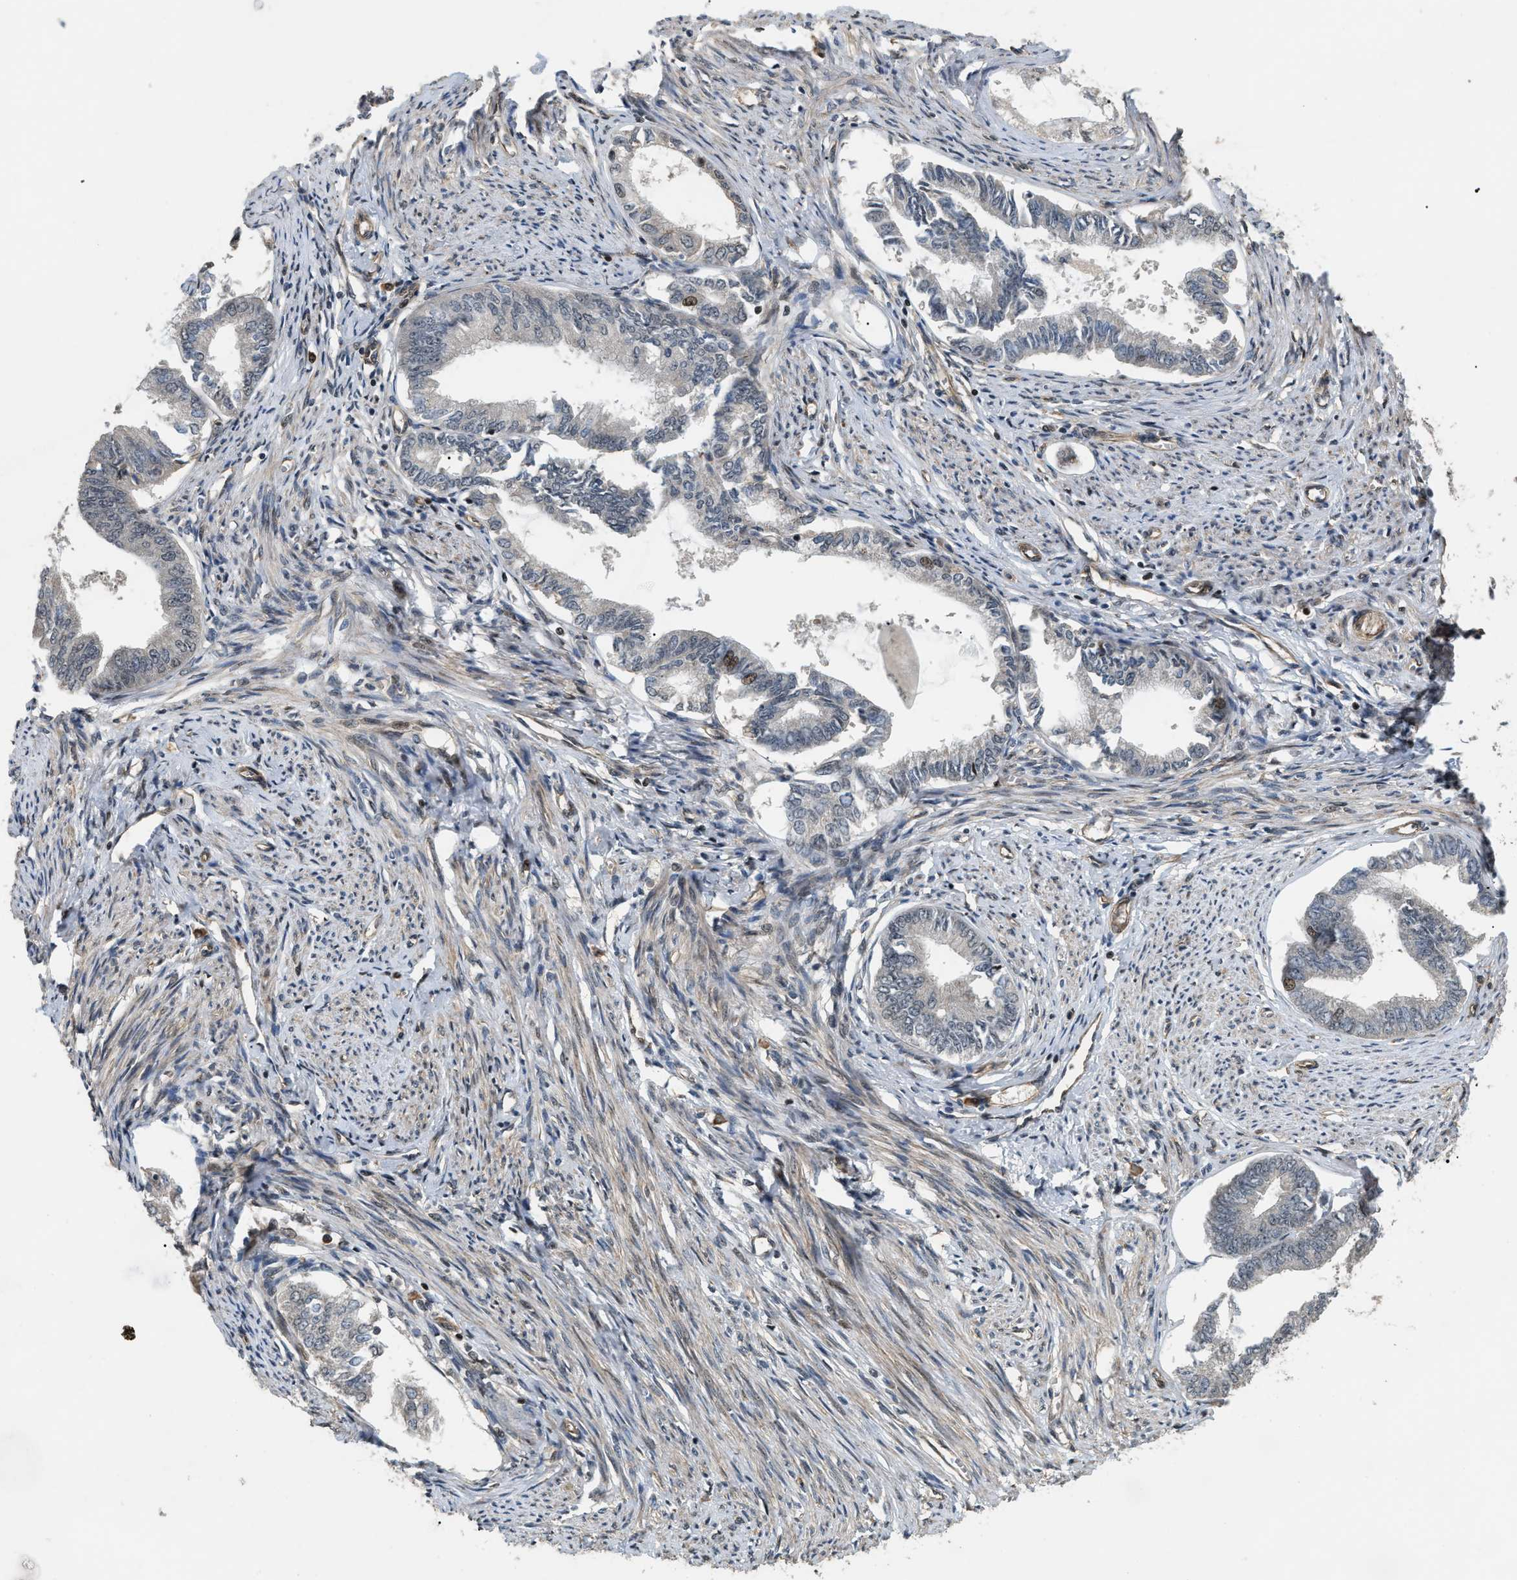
{"staining": {"intensity": "moderate", "quantity": "<25%", "location": "nuclear"}, "tissue": "endometrial cancer", "cell_type": "Tumor cells", "image_type": "cancer", "snomed": [{"axis": "morphology", "description": "Adenocarcinoma, NOS"}, {"axis": "topography", "description": "Endometrium"}], "caption": "Immunohistochemical staining of human adenocarcinoma (endometrial) exhibits low levels of moderate nuclear protein positivity in approximately <25% of tumor cells.", "gene": "LTA4H", "patient": {"sex": "female", "age": 86}}